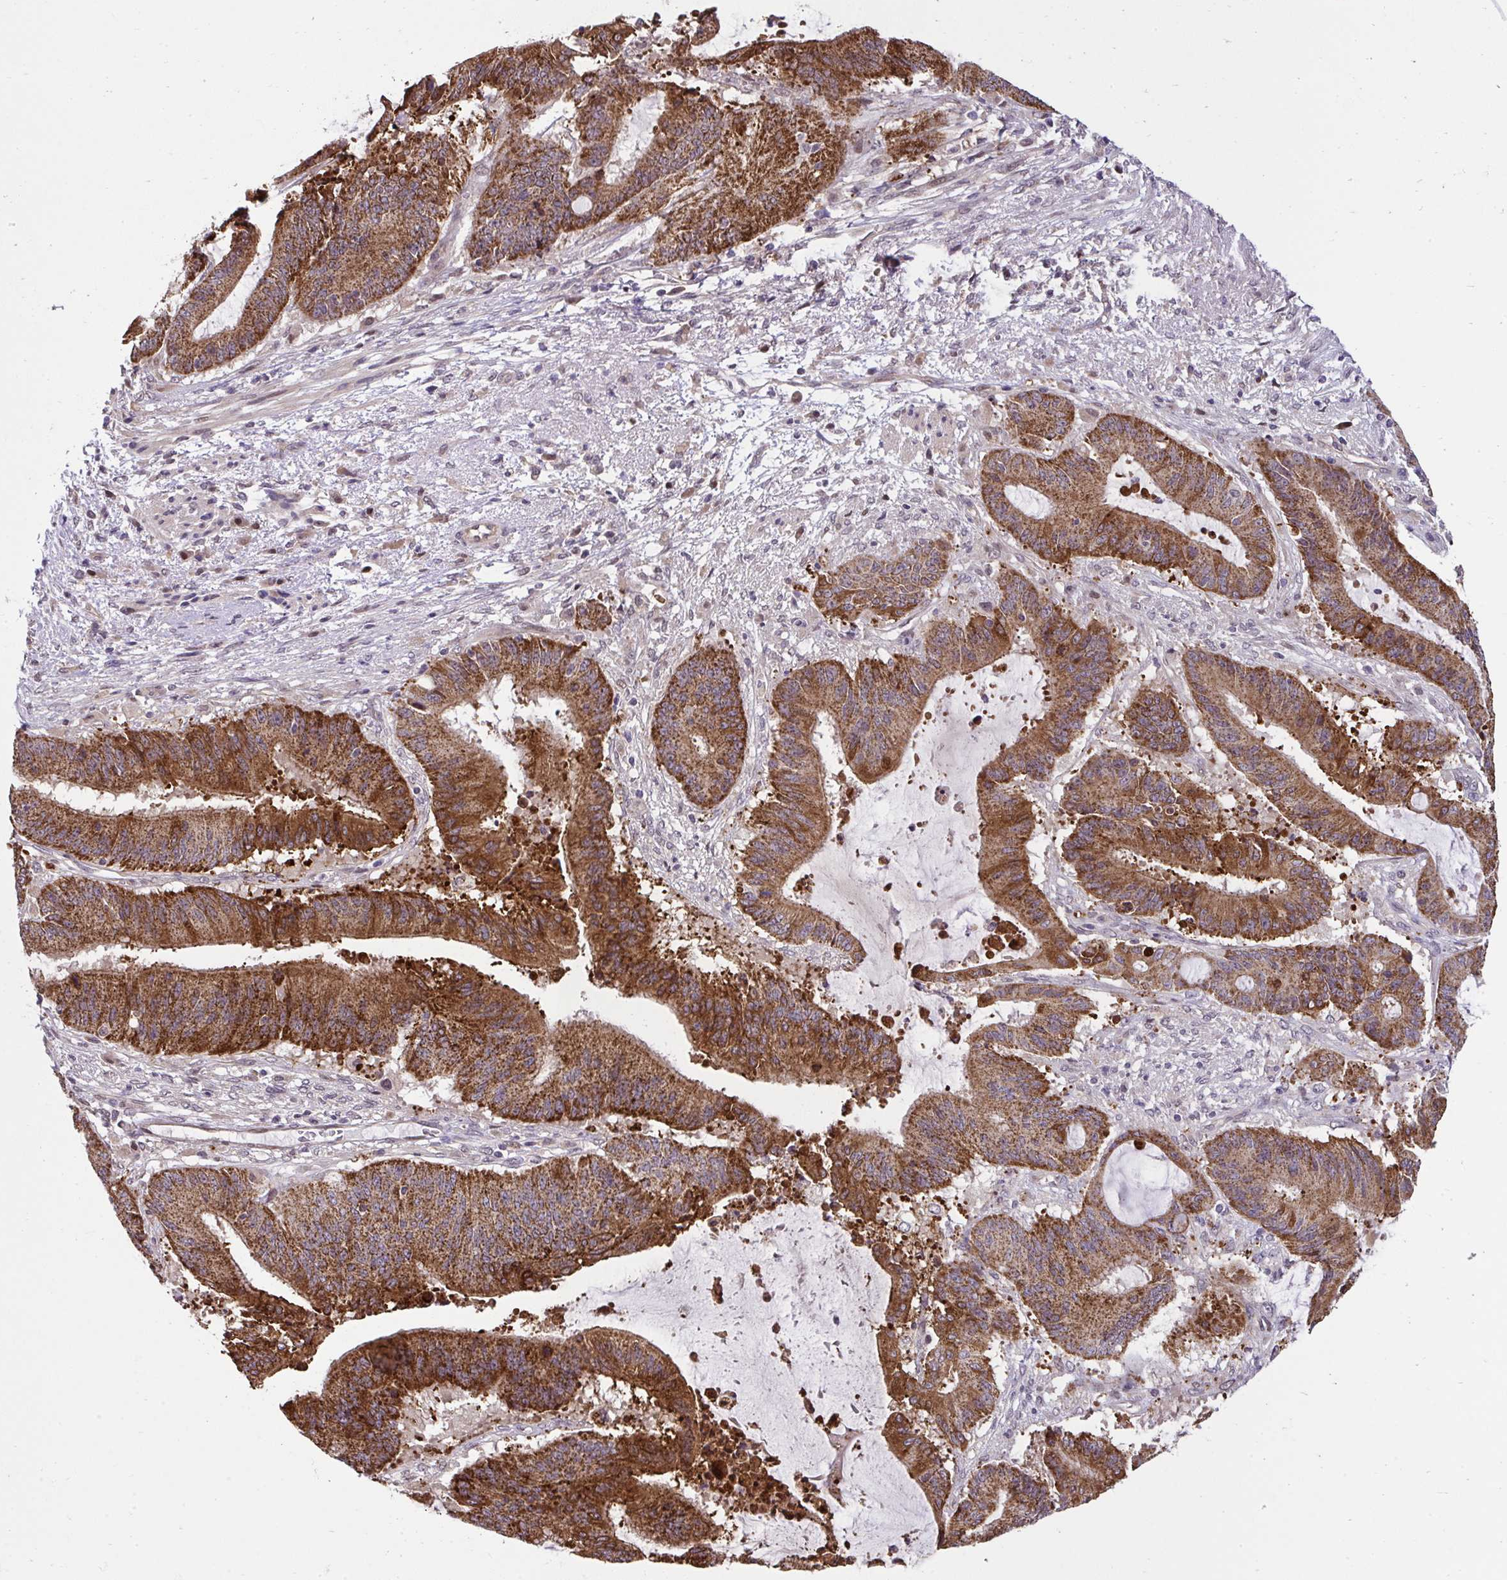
{"staining": {"intensity": "strong", "quantity": ">75%", "location": "cytoplasmic/membranous"}, "tissue": "liver cancer", "cell_type": "Tumor cells", "image_type": "cancer", "snomed": [{"axis": "morphology", "description": "Normal tissue, NOS"}, {"axis": "morphology", "description": "Cholangiocarcinoma"}, {"axis": "topography", "description": "Liver"}, {"axis": "topography", "description": "Peripheral nerve tissue"}], "caption": "About >75% of tumor cells in cholangiocarcinoma (liver) exhibit strong cytoplasmic/membranous protein staining as visualized by brown immunohistochemical staining.", "gene": "RDH14", "patient": {"sex": "female", "age": 73}}